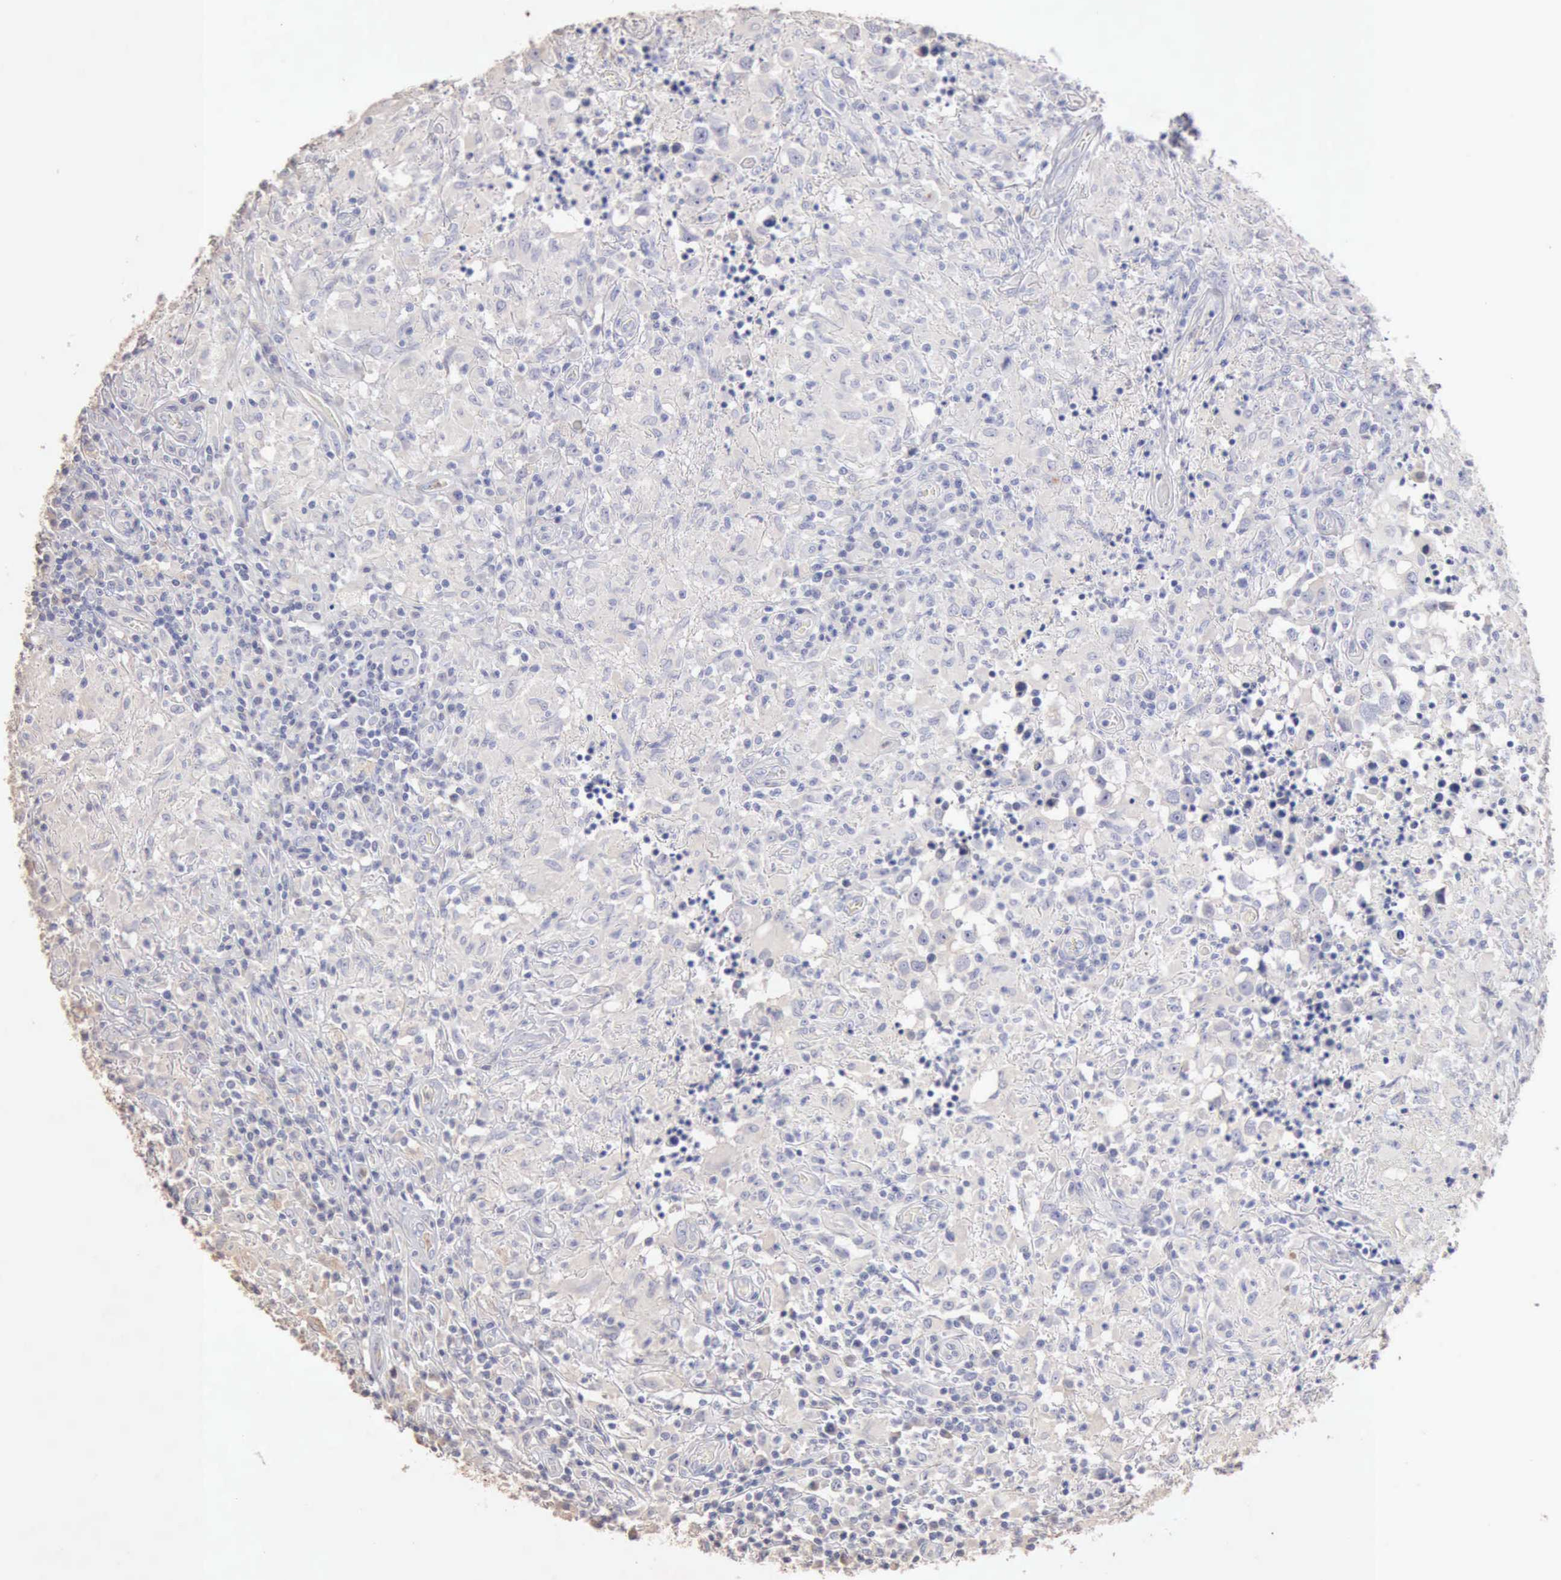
{"staining": {"intensity": "negative", "quantity": "none", "location": "none"}, "tissue": "testis cancer", "cell_type": "Tumor cells", "image_type": "cancer", "snomed": [{"axis": "morphology", "description": "Seminoma, NOS"}, {"axis": "topography", "description": "Testis"}], "caption": "Immunohistochemical staining of testis cancer (seminoma) exhibits no significant staining in tumor cells.", "gene": "KRT6B", "patient": {"sex": "male", "age": 34}}